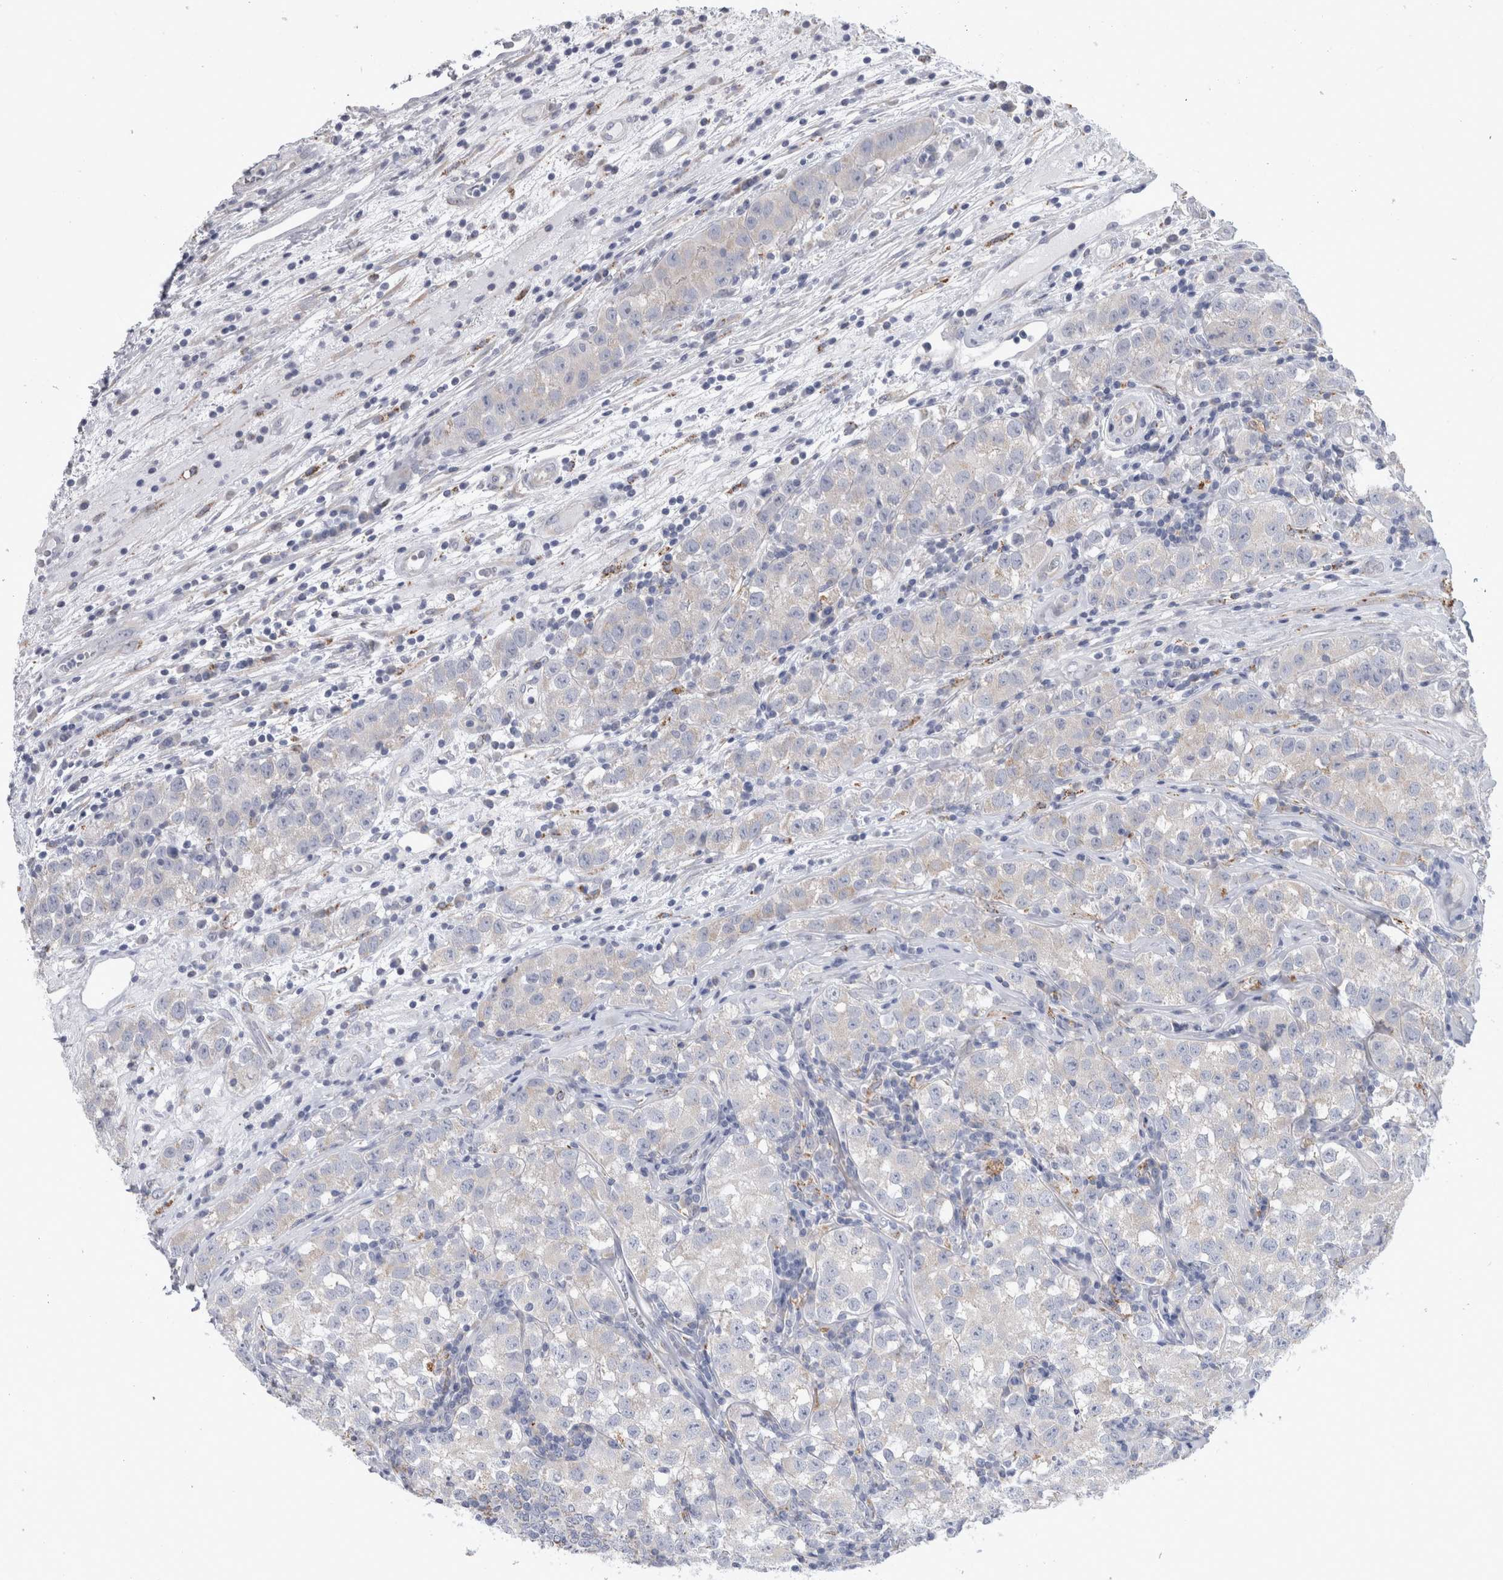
{"staining": {"intensity": "negative", "quantity": "none", "location": "none"}, "tissue": "testis cancer", "cell_type": "Tumor cells", "image_type": "cancer", "snomed": [{"axis": "morphology", "description": "Seminoma, NOS"}, {"axis": "morphology", "description": "Carcinoma, Embryonal, NOS"}, {"axis": "topography", "description": "Testis"}], "caption": "There is no significant positivity in tumor cells of testis seminoma.", "gene": "GATM", "patient": {"sex": "male", "age": 43}}